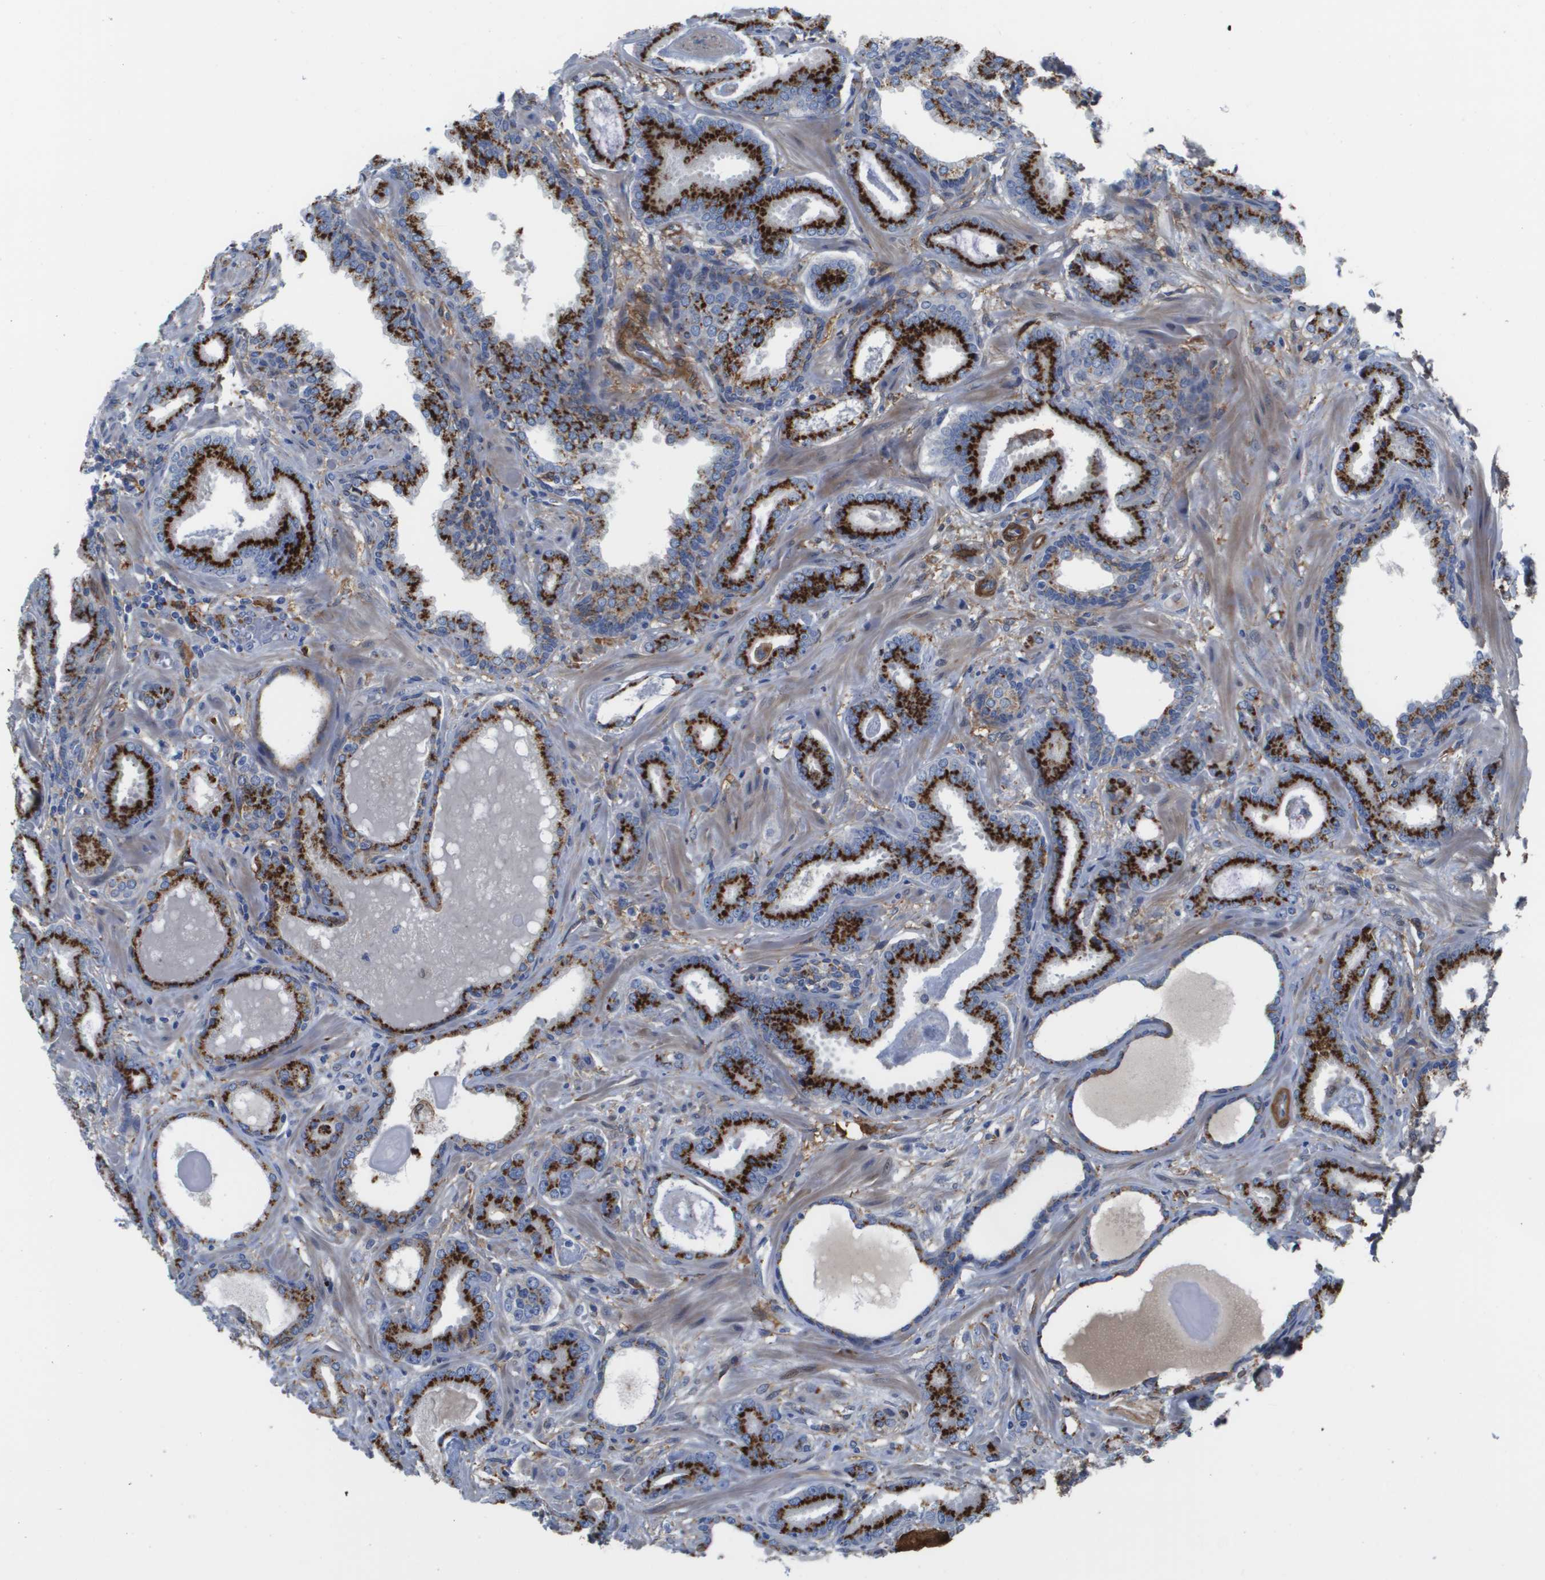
{"staining": {"intensity": "strong", "quantity": ">75%", "location": "cytoplasmic/membranous"}, "tissue": "prostate cancer", "cell_type": "Tumor cells", "image_type": "cancer", "snomed": [{"axis": "morphology", "description": "Adenocarcinoma, Low grade"}, {"axis": "topography", "description": "Prostate"}], "caption": "Strong cytoplasmic/membranous protein expression is appreciated in about >75% of tumor cells in prostate cancer. The staining was performed using DAB, with brown indicating positive protein expression. Nuclei are stained blue with hematoxylin.", "gene": "SLC37A2", "patient": {"sex": "male", "age": 53}}